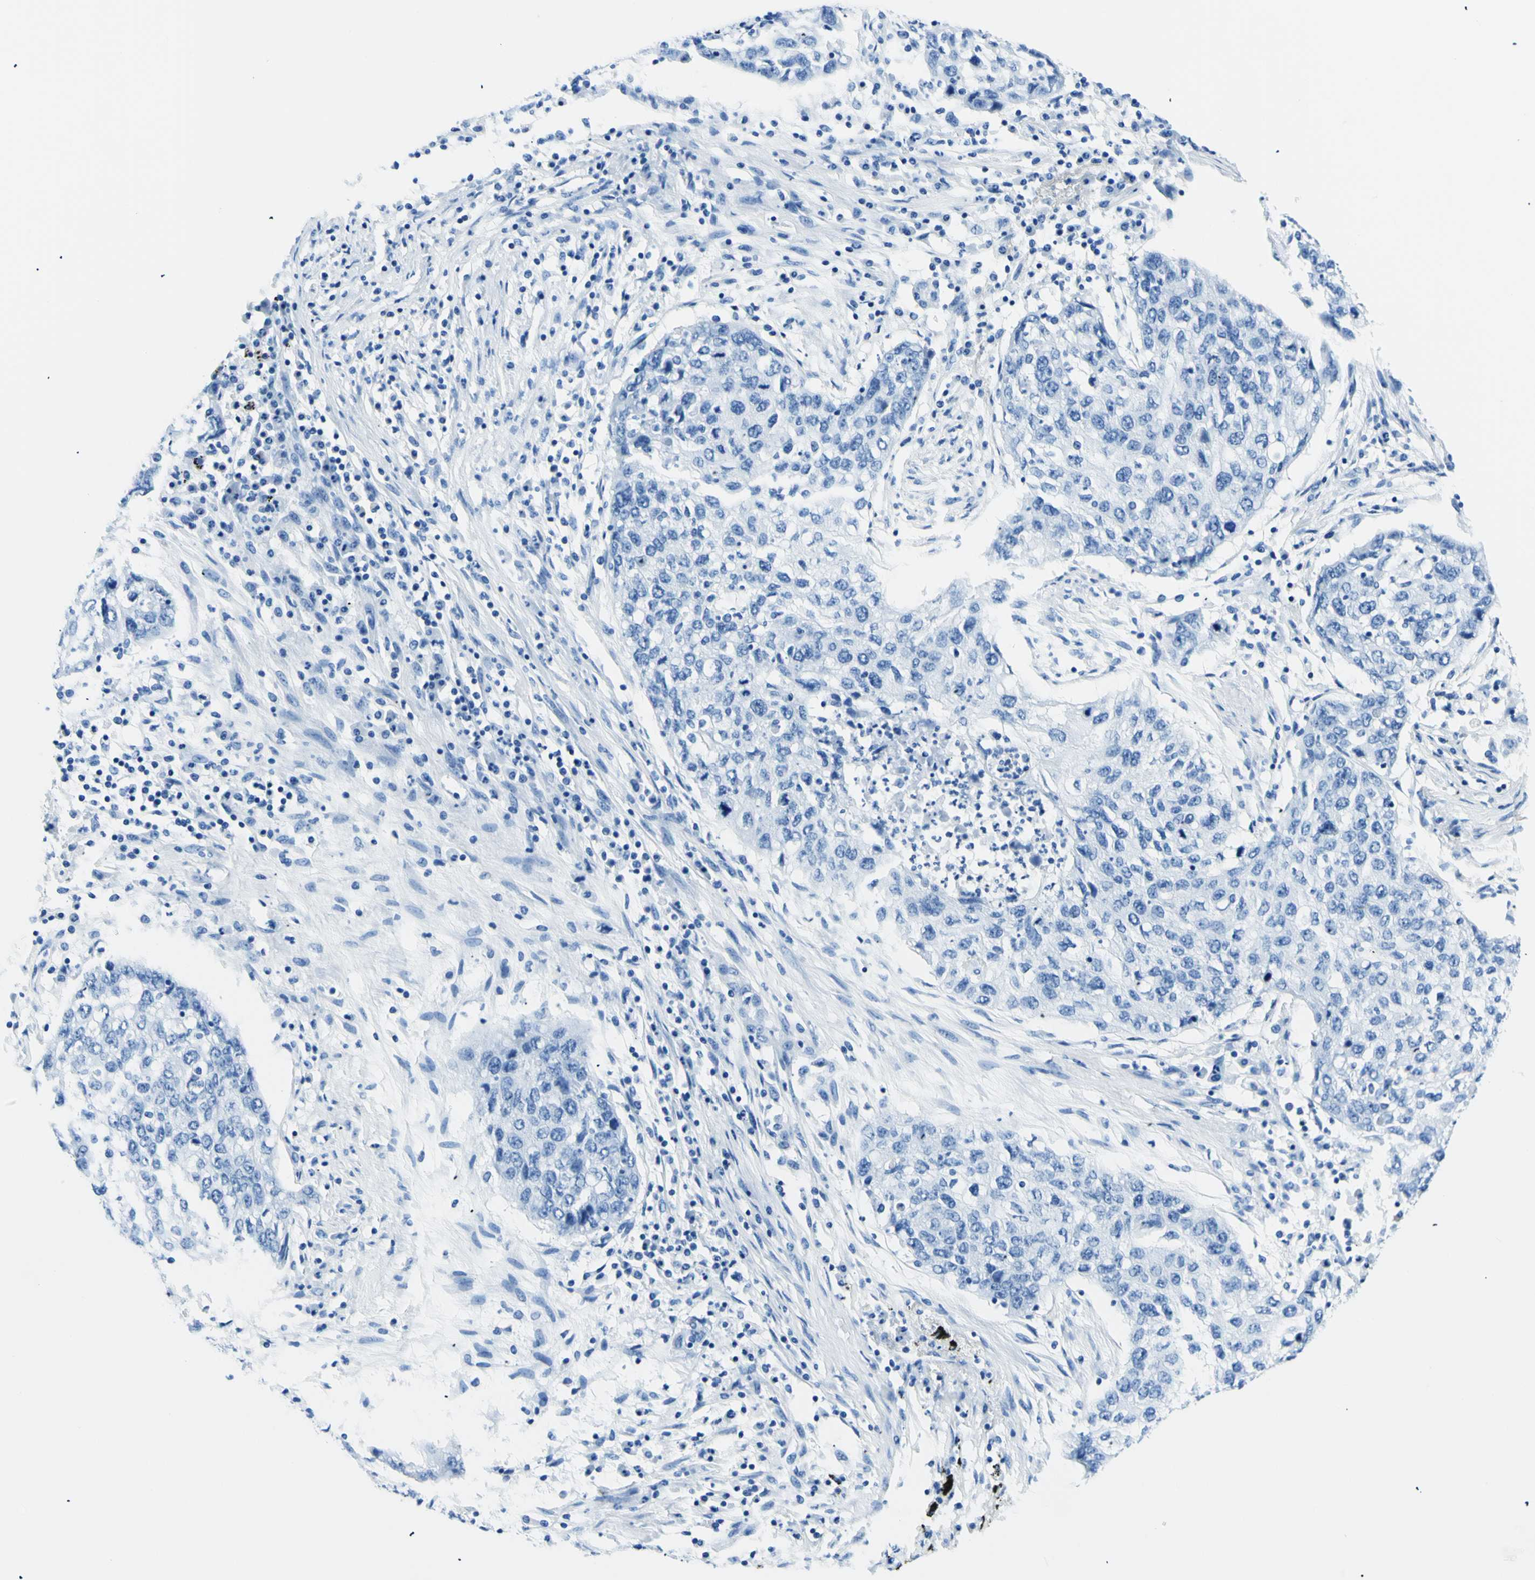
{"staining": {"intensity": "negative", "quantity": "none", "location": "none"}, "tissue": "lung cancer", "cell_type": "Tumor cells", "image_type": "cancer", "snomed": [{"axis": "morphology", "description": "Squamous cell carcinoma, NOS"}, {"axis": "topography", "description": "Lung"}], "caption": "Tumor cells are negative for brown protein staining in lung cancer. The staining was performed using DAB (3,3'-diaminobenzidine) to visualize the protein expression in brown, while the nuclei were stained in blue with hematoxylin (Magnification: 20x).", "gene": "MYH2", "patient": {"sex": "female", "age": 63}}